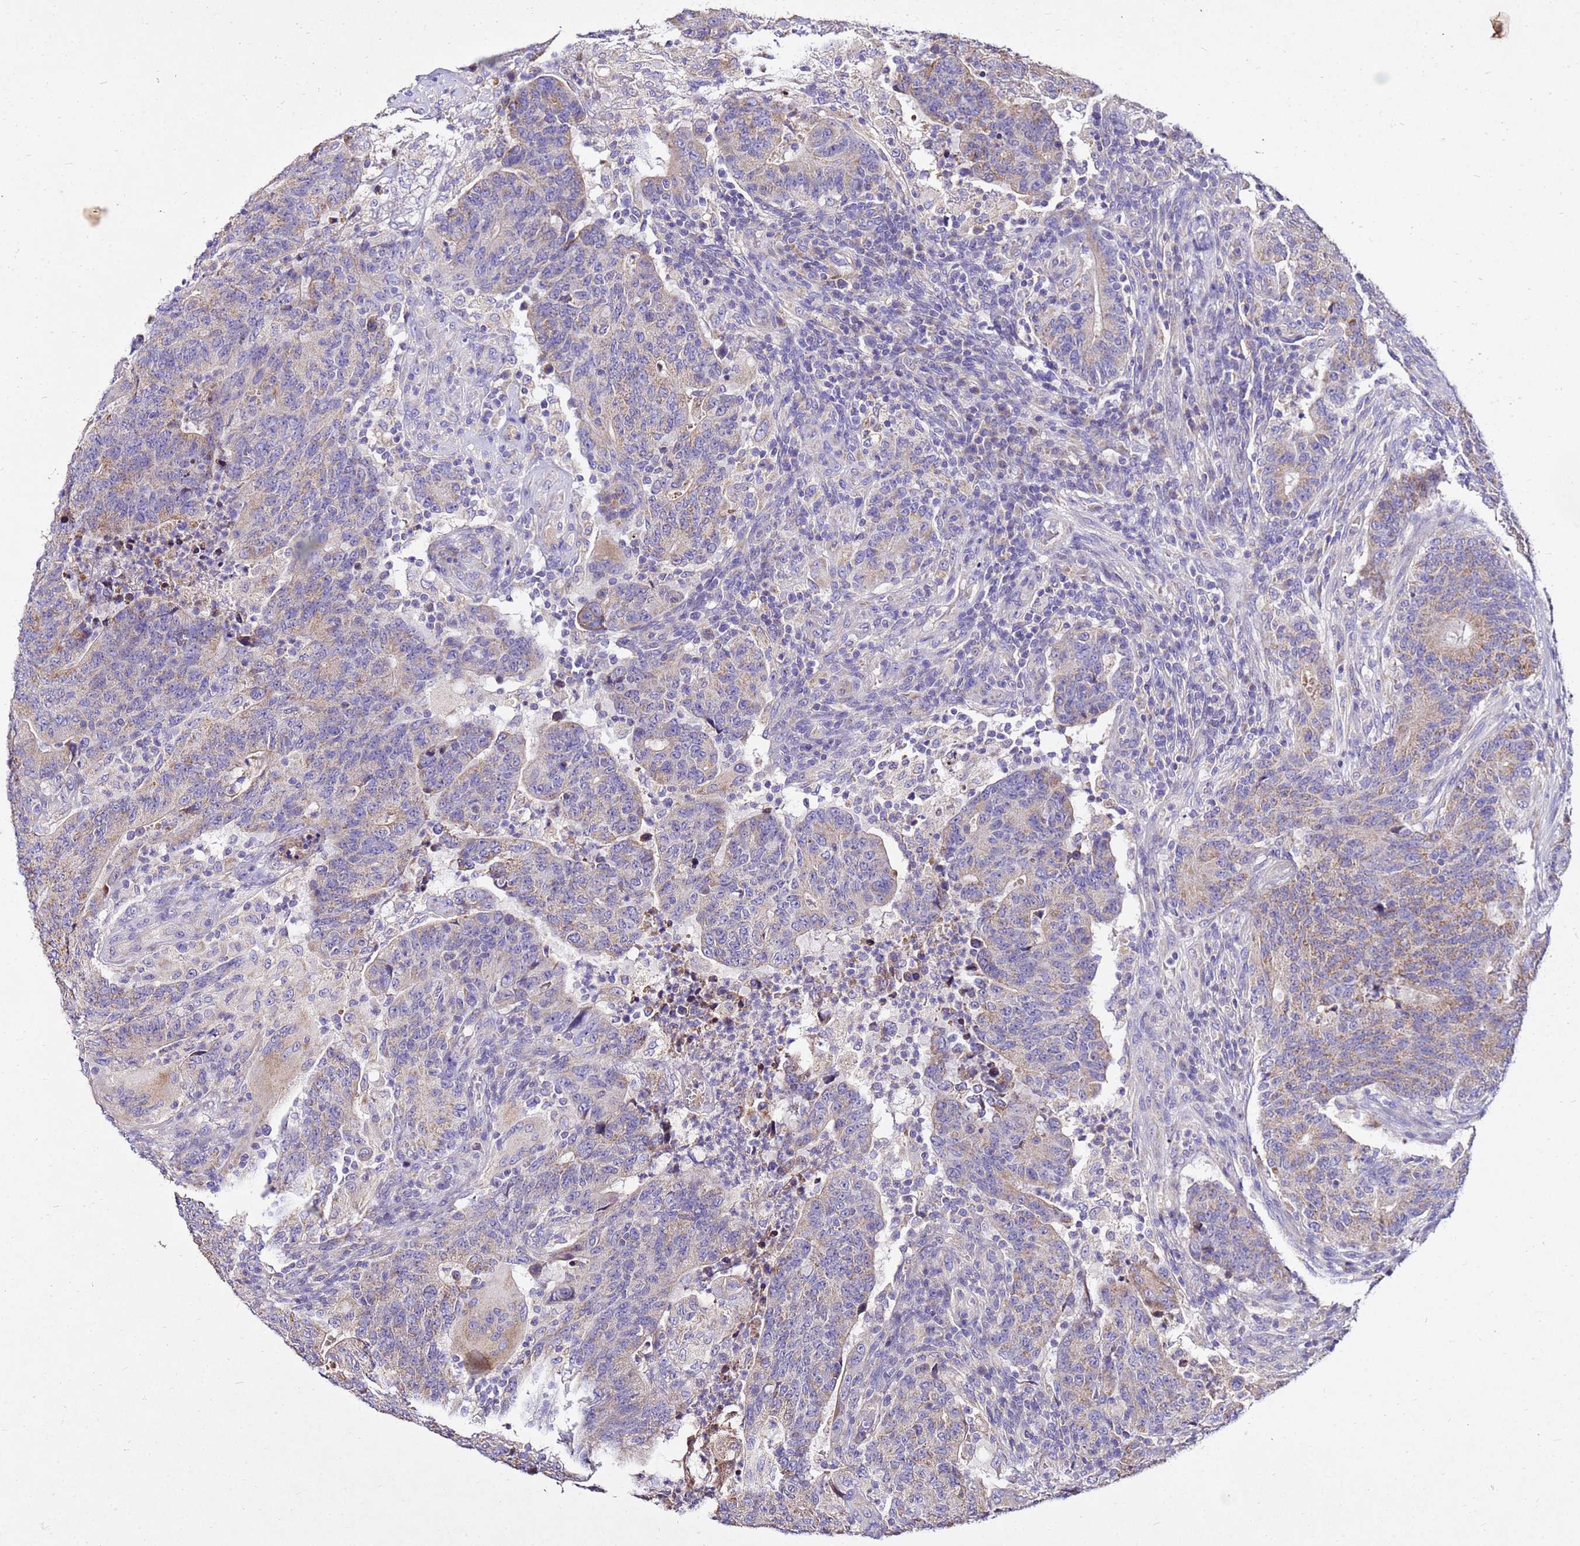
{"staining": {"intensity": "weak", "quantity": "25%-75%", "location": "cytoplasmic/membranous"}, "tissue": "colorectal cancer", "cell_type": "Tumor cells", "image_type": "cancer", "snomed": [{"axis": "morphology", "description": "Adenocarcinoma, NOS"}, {"axis": "topography", "description": "Colon"}], "caption": "An IHC photomicrograph of tumor tissue is shown. Protein staining in brown shows weak cytoplasmic/membranous positivity in adenocarcinoma (colorectal) within tumor cells.", "gene": "COX14", "patient": {"sex": "female", "age": 75}}